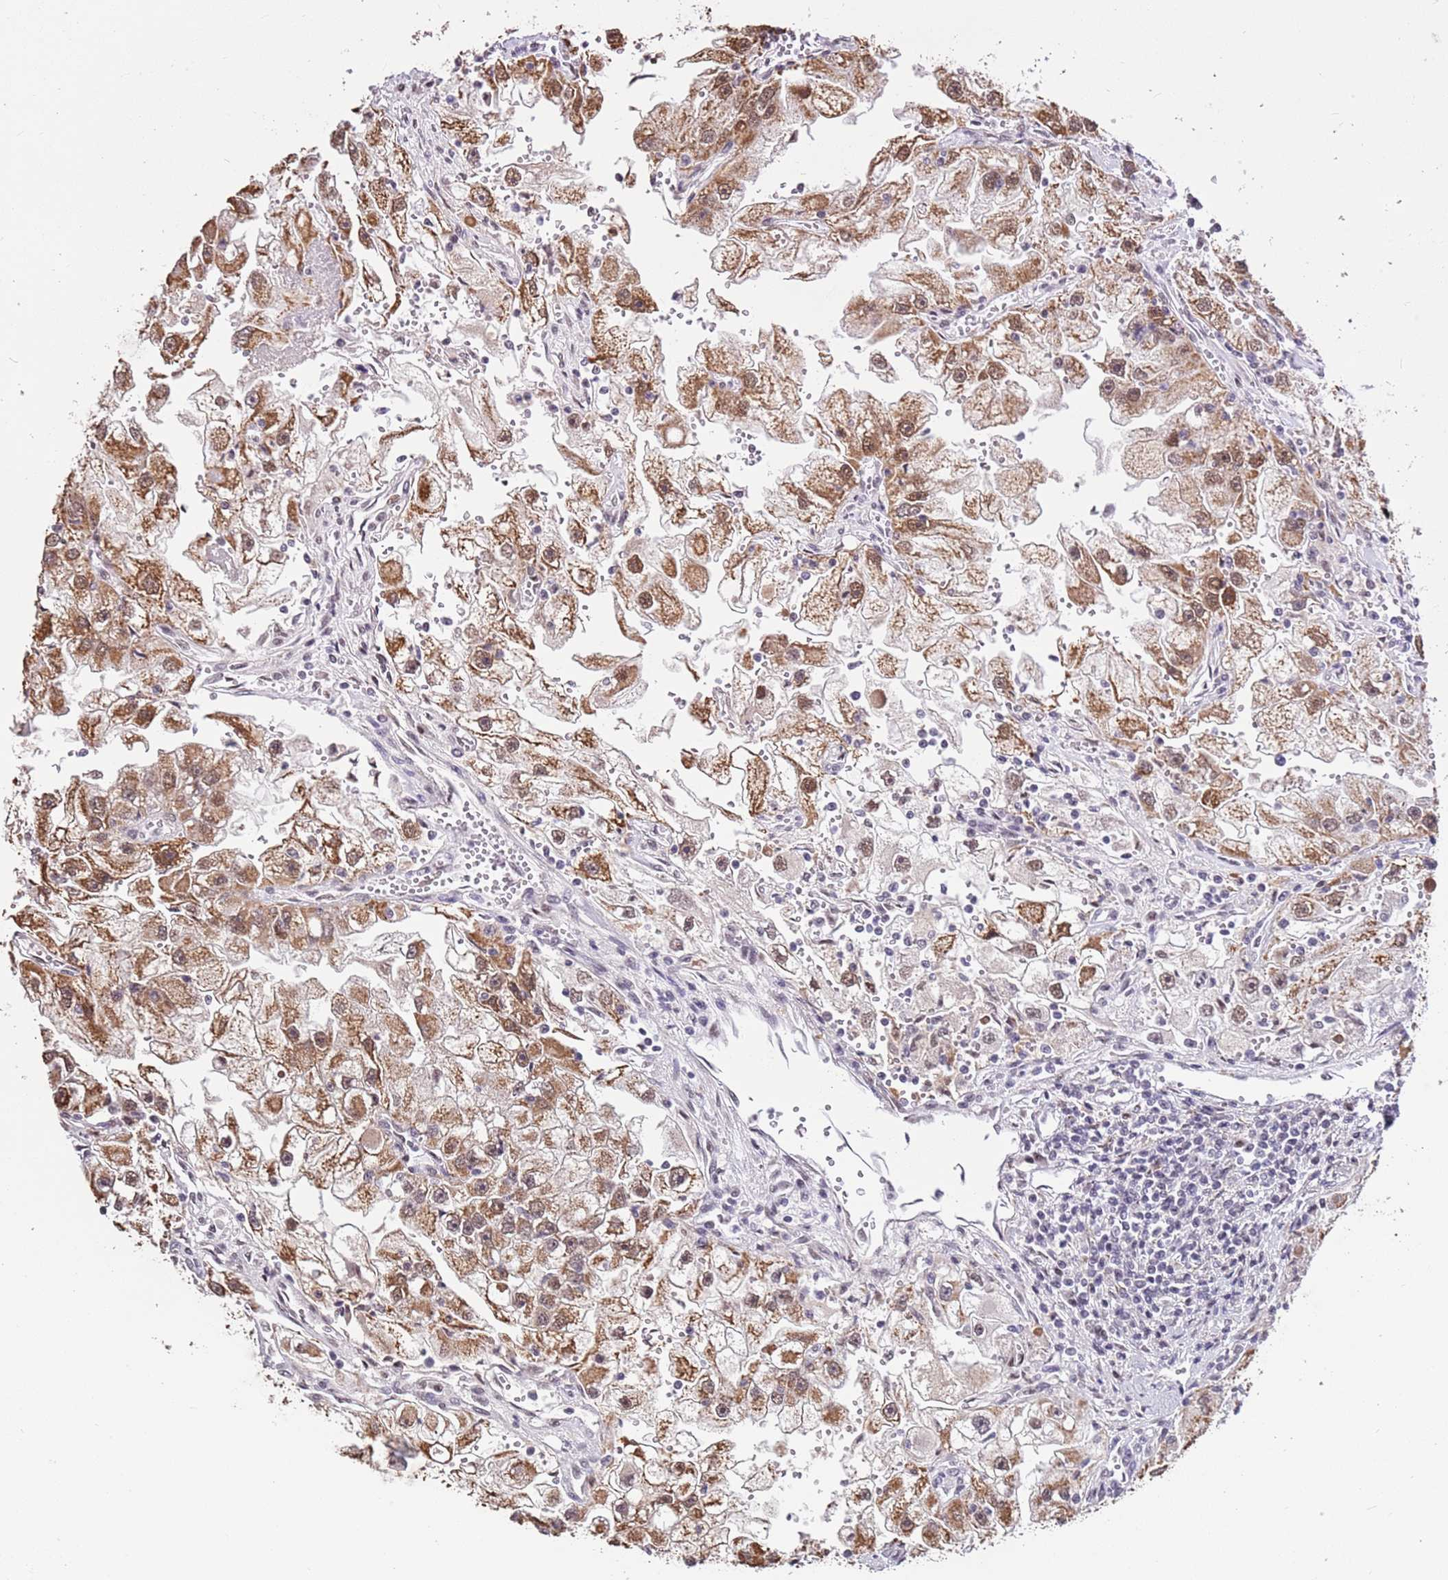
{"staining": {"intensity": "moderate", "quantity": ">75%", "location": "cytoplasmic/membranous,nuclear"}, "tissue": "renal cancer", "cell_type": "Tumor cells", "image_type": "cancer", "snomed": [{"axis": "morphology", "description": "Adenocarcinoma, NOS"}, {"axis": "topography", "description": "Kidney"}], "caption": "Immunohistochemical staining of adenocarcinoma (renal) demonstrates medium levels of moderate cytoplasmic/membranous and nuclear protein positivity in approximately >75% of tumor cells.", "gene": "AKAP8L", "patient": {"sex": "male", "age": 63}}